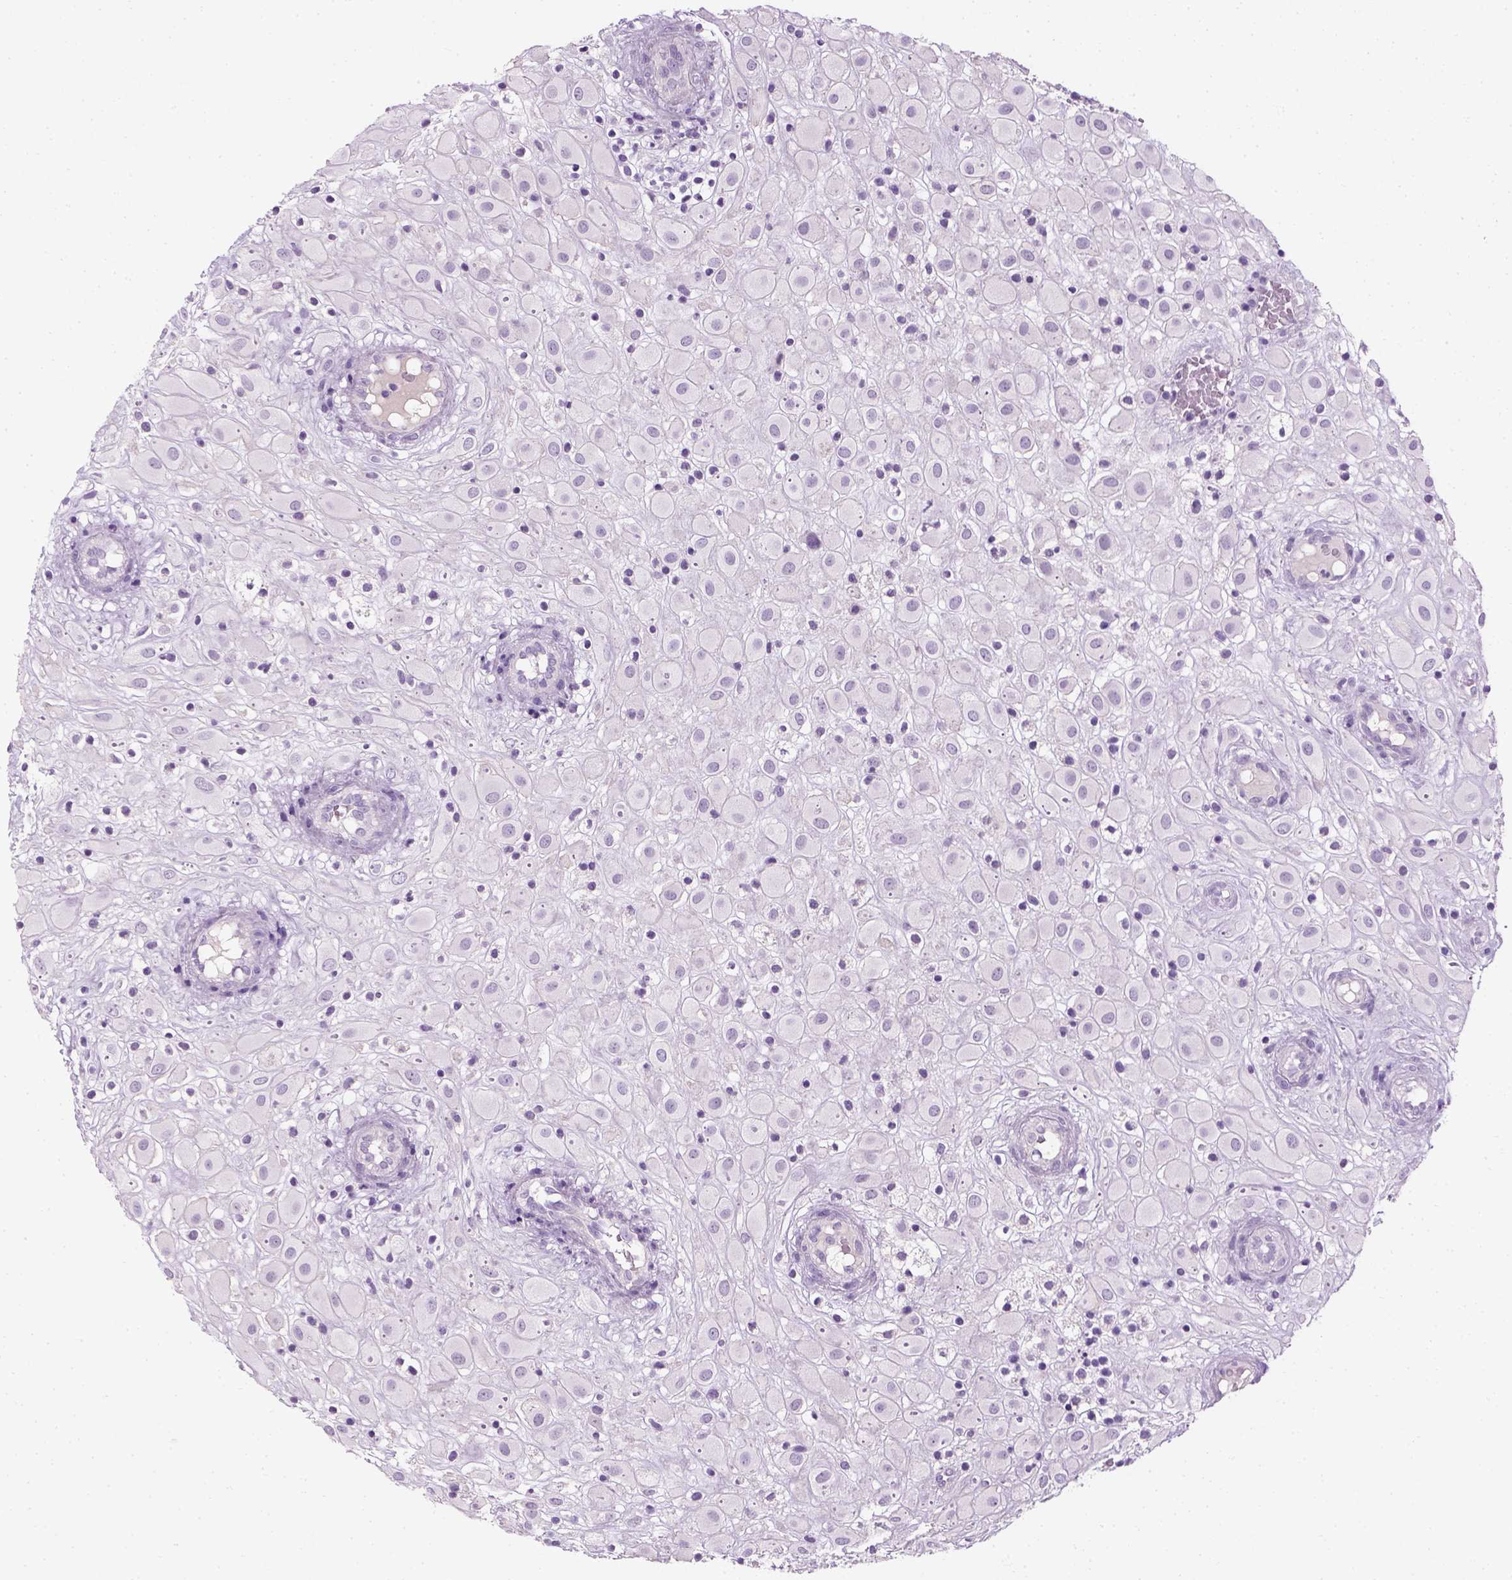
{"staining": {"intensity": "negative", "quantity": "none", "location": "none"}, "tissue": "placenta", "cell_type": "Decidual cells", "image_type": "normal", "snomed": [{"axis": "morphology", "description": "Normal tissue, NOS"}, {"axis": "topography", "description": "Placenta"}], "caption": "Decidual cells are negative for brown protein staining in unremarkable placenta. The staining is performed using DAB brown chromogen with nuclei counter-stained in using hematoxylin.", "gene": "TH", "patient": {"sex": "female", "age": 24}}